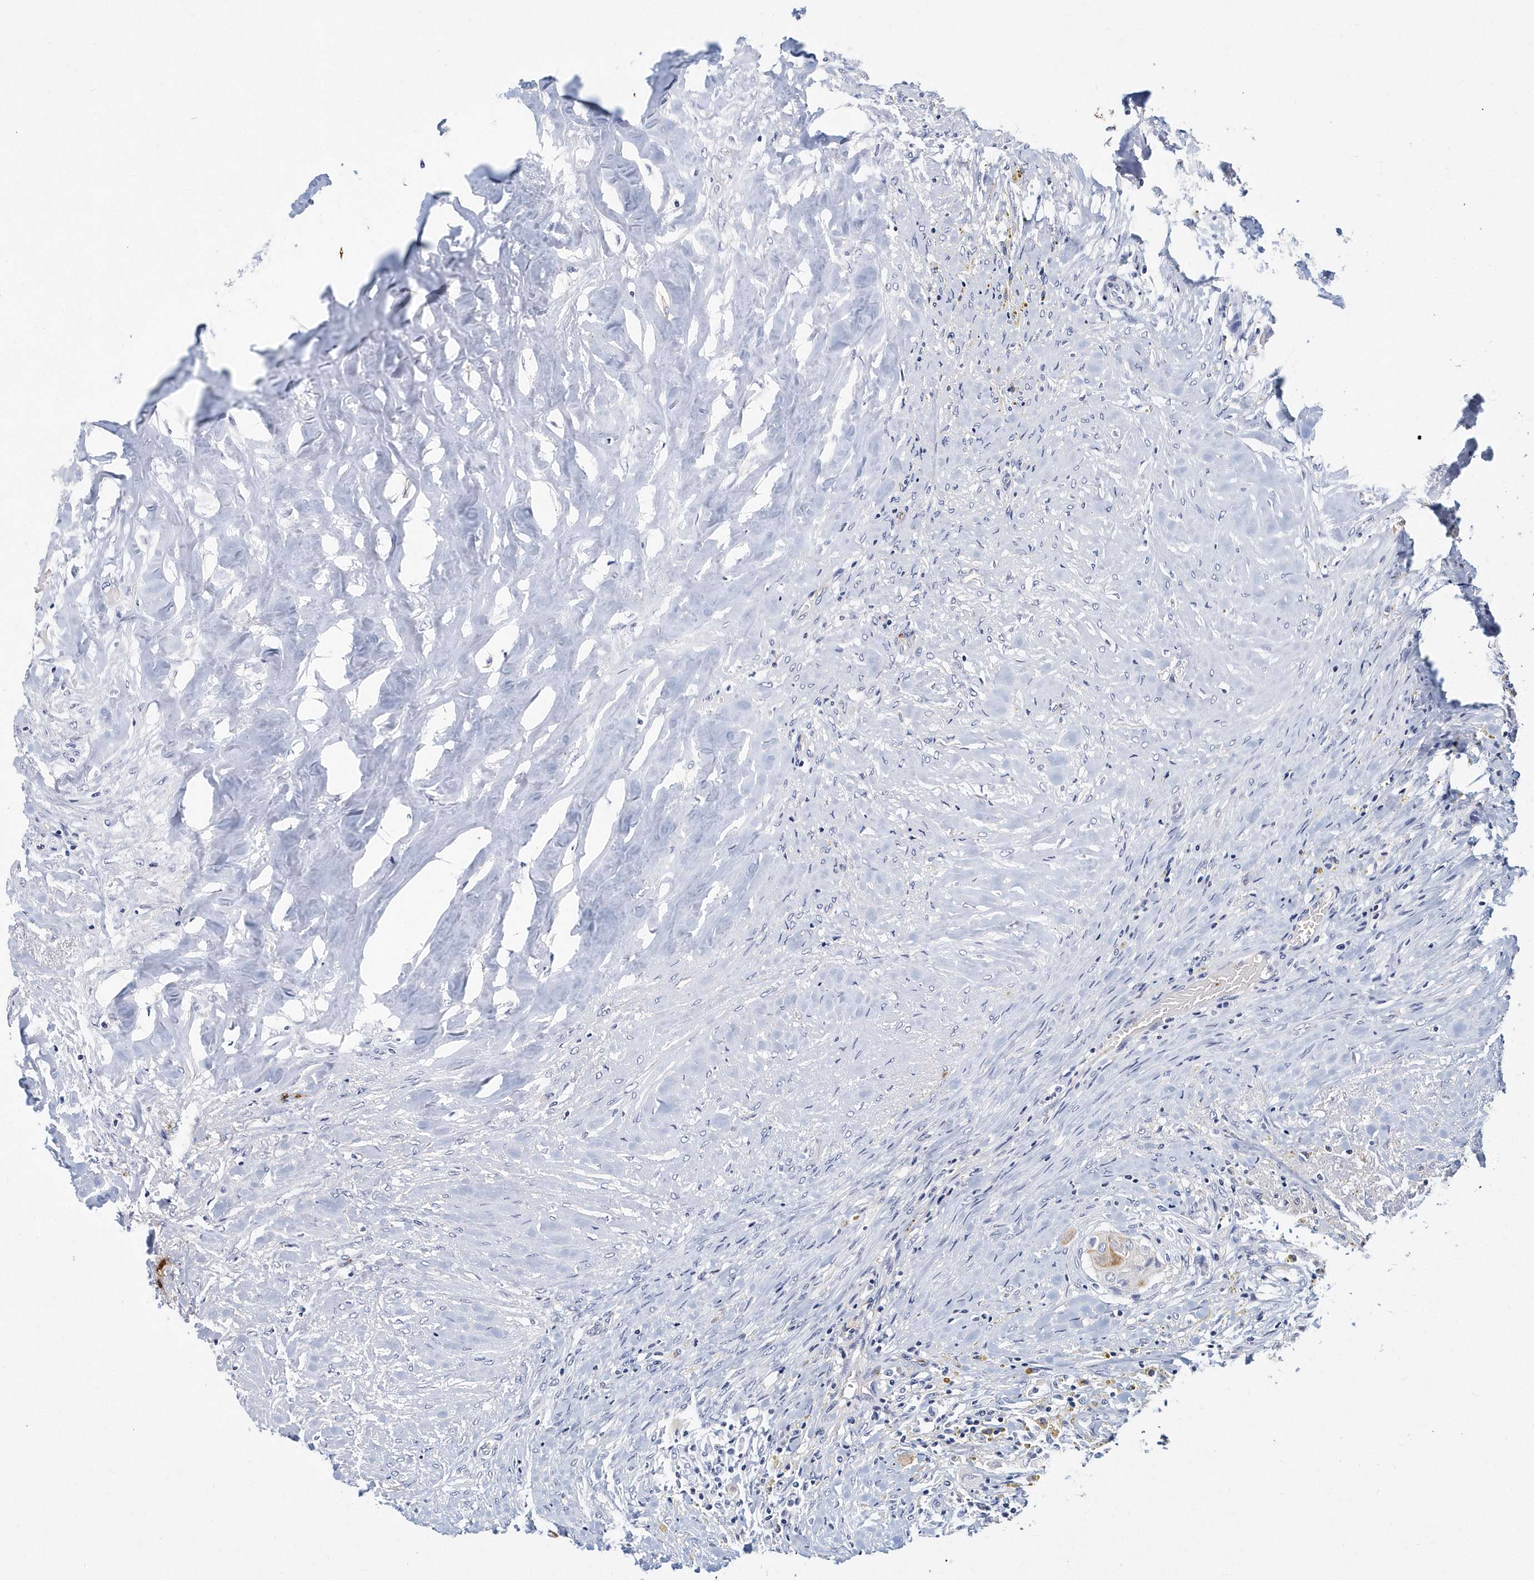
{"staining": {"intensity": "weak", "quantity": "<25%", "location": "cytoplasmic/membranous"}, "tissue": "thyroid cancer", "cell_type": "Tumor cells", "image_type": "cancer", "snomed": [{"axis": "morphology", "description": "Papillary adenocarcinoma, NOS"}, {"axis": "topography", "description": "Thyroid gland"}], "caption": "An immunohistochemistry (IHC) image of thyroid papillary adenocarcinoma is shown. There is no staining in tumor cells of thyroid papillary adenocarcinoma.", "gene": "ITGA2B", "patient": {"sex": "female", "age": 59}}